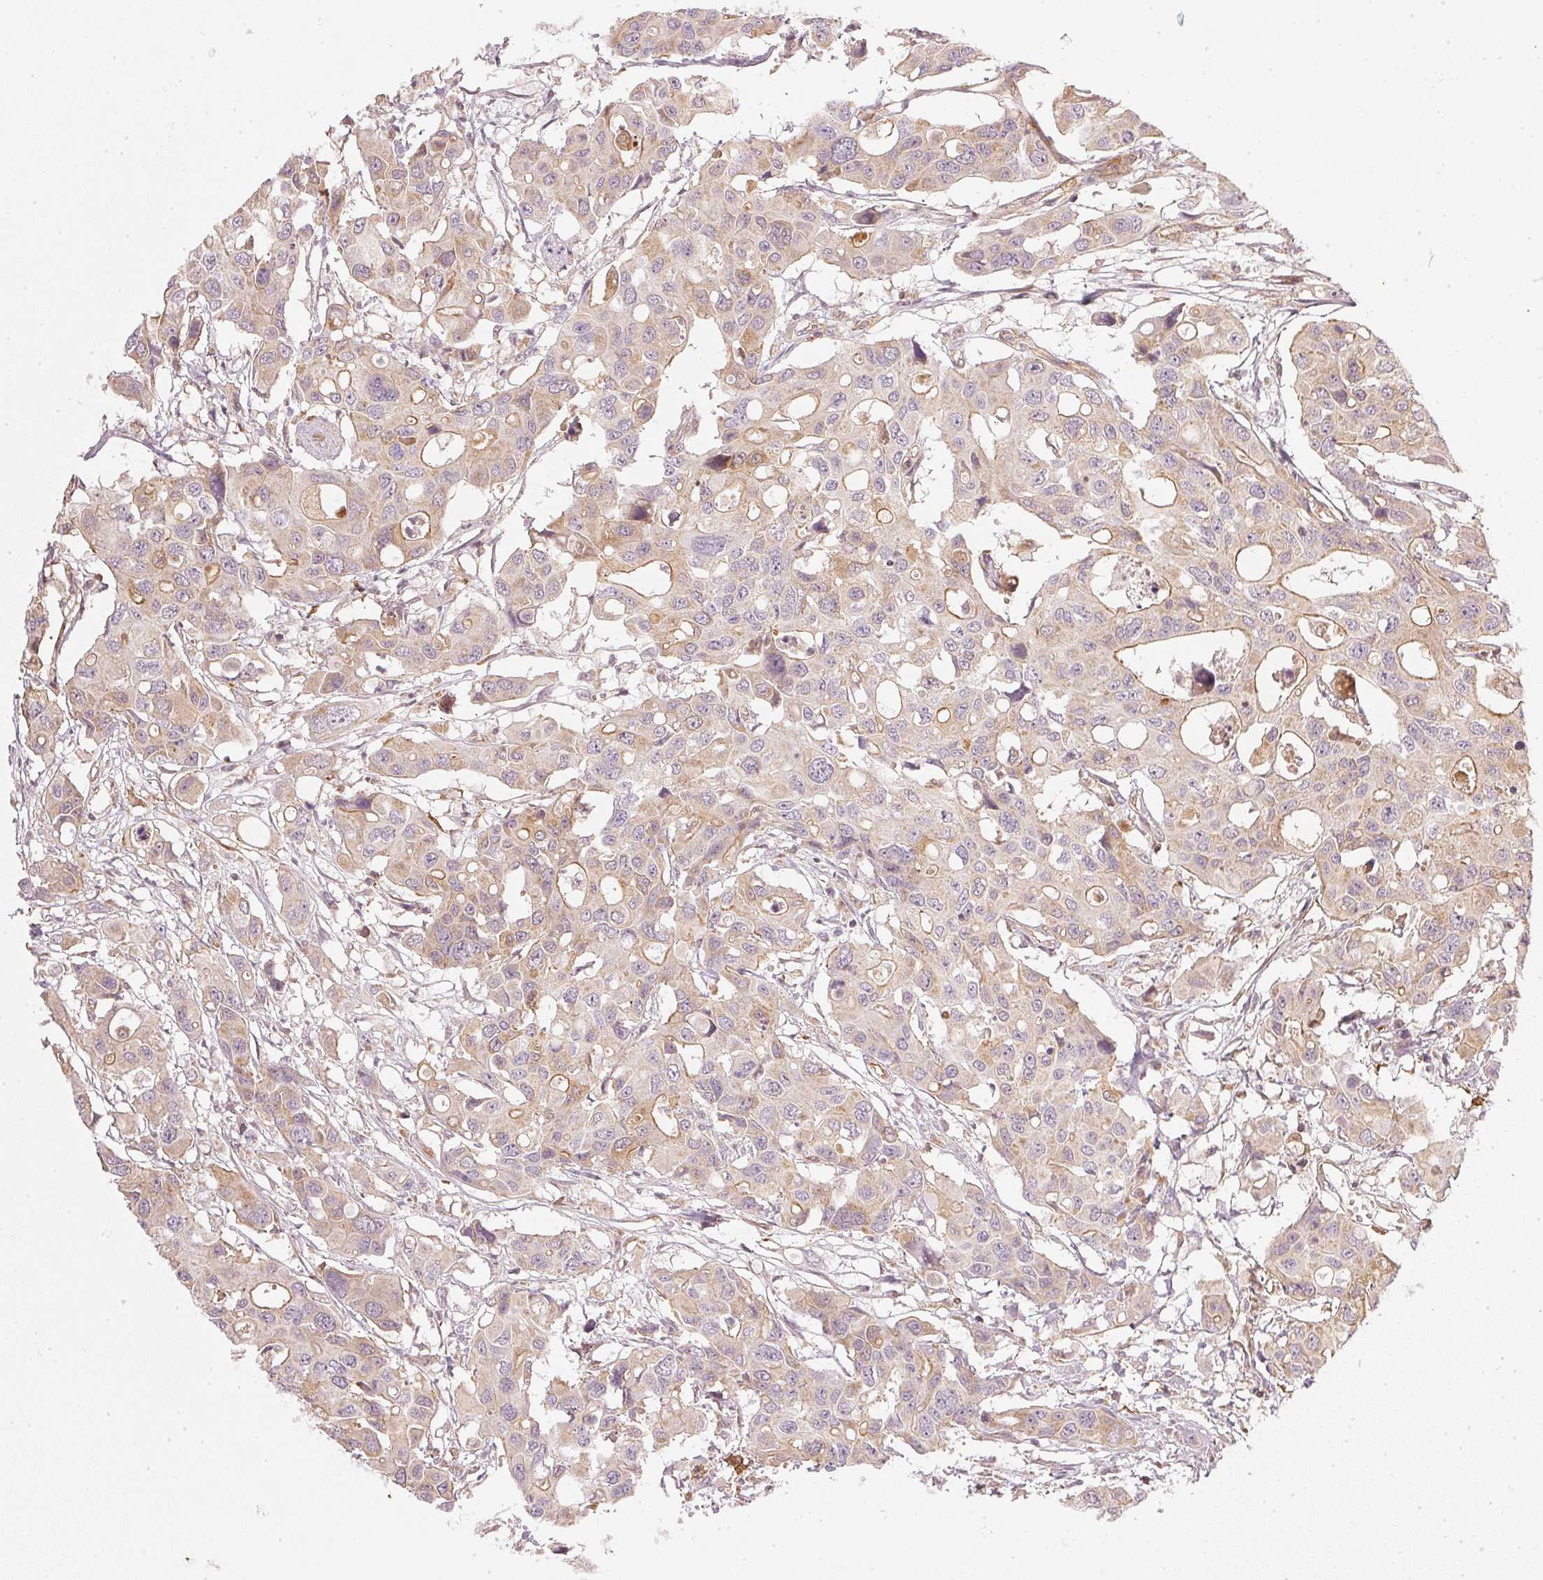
{"staining": {"intensity": "weak", "quantity": "25%-75%", "location": "cytoplasmic/membranous"}, "tissue": "colorectal cancer", "cell_type": "Tumor cells", "image_type": "cancer", "snomed": [{"axis": "morphology", "description": "Adenocarcinoma, NOS"}, {"axis": "topography", "description": "Colon"}], "caption": "Immunohistochemistry (IHC) staining of colorectal adenocarcinoma, which displays low levels of weak cytoplasmic/membranous positivity in about 25%-75% of tumor cells indicating weak cytoplasmic/membranous protein positivity. The staining was performed using DAB (3,3'-diaminobenzidine) (brown) for protein detection and nuclei were counterstained in hematoxylin (blue).", "gene": "NADK2", "patient": {"sex": "male", "age": 77}}